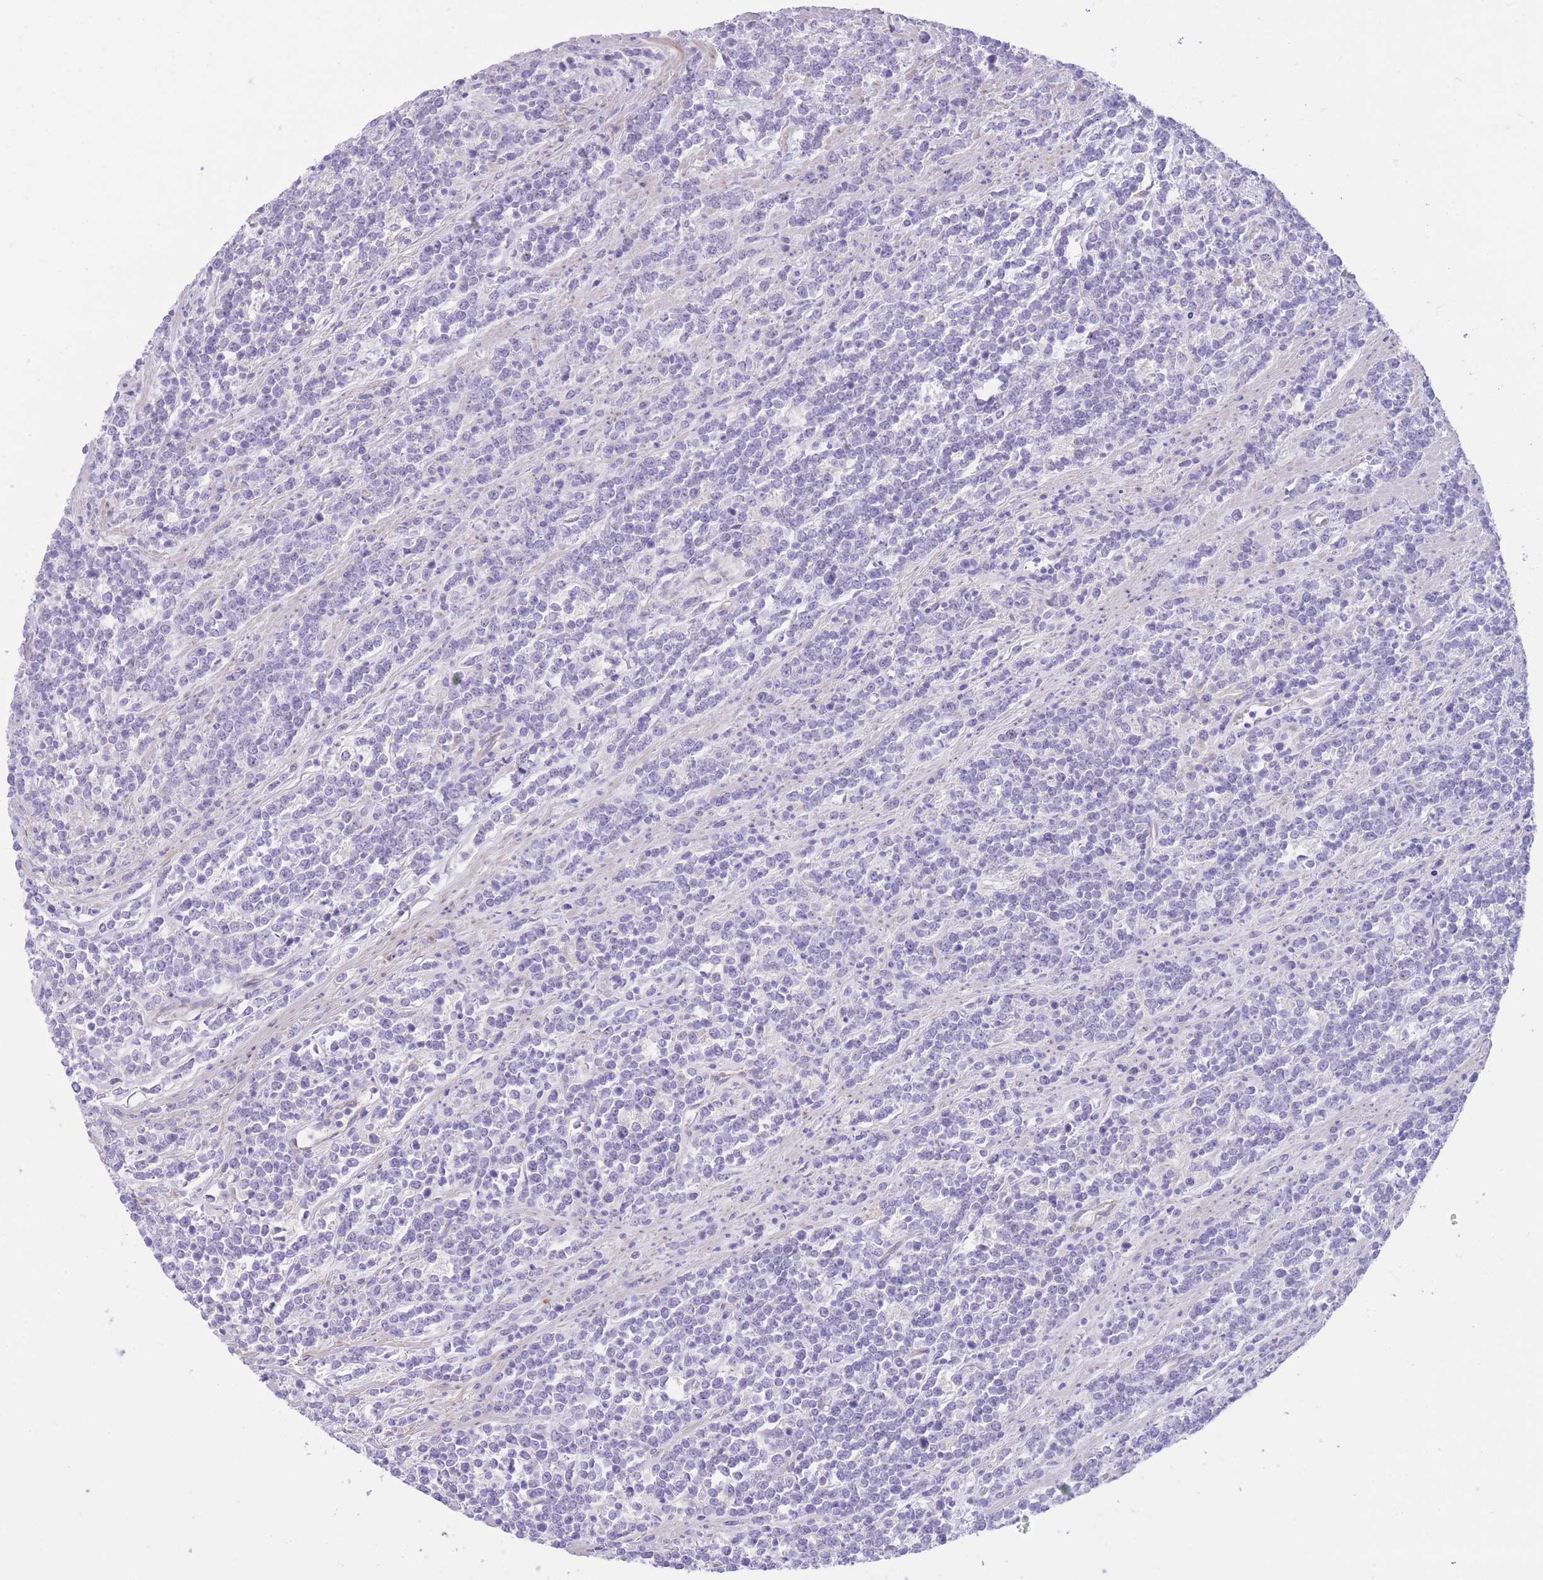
{"staining": {"intensity": "negative", "quantity": "none", "location": "none"}, "tissue": "lymphoma", "cell_type": "Tumor cells", "image_type": "cancer", "snomed": [{"axis": "morphology", "description": "Malignant lymphoma, non-Hodgkin's type, High grade"}, {"axis": "topography", "description": "Small intestine"}, {"axis": "topography", "description": "Colon"}], "caption": "The IHC photomicrograph has no significant staining in tumor cells of high-grade malignant lymphoma, non-Hodgkin's type tissue. The staining is performed using DAB (3,3'-diaminobenzidine) brown chromogen with nuclei counter-stained in using hematoxylin.", "gene": "QTRT1", "patient": {"sex": "male", "age": 8}}